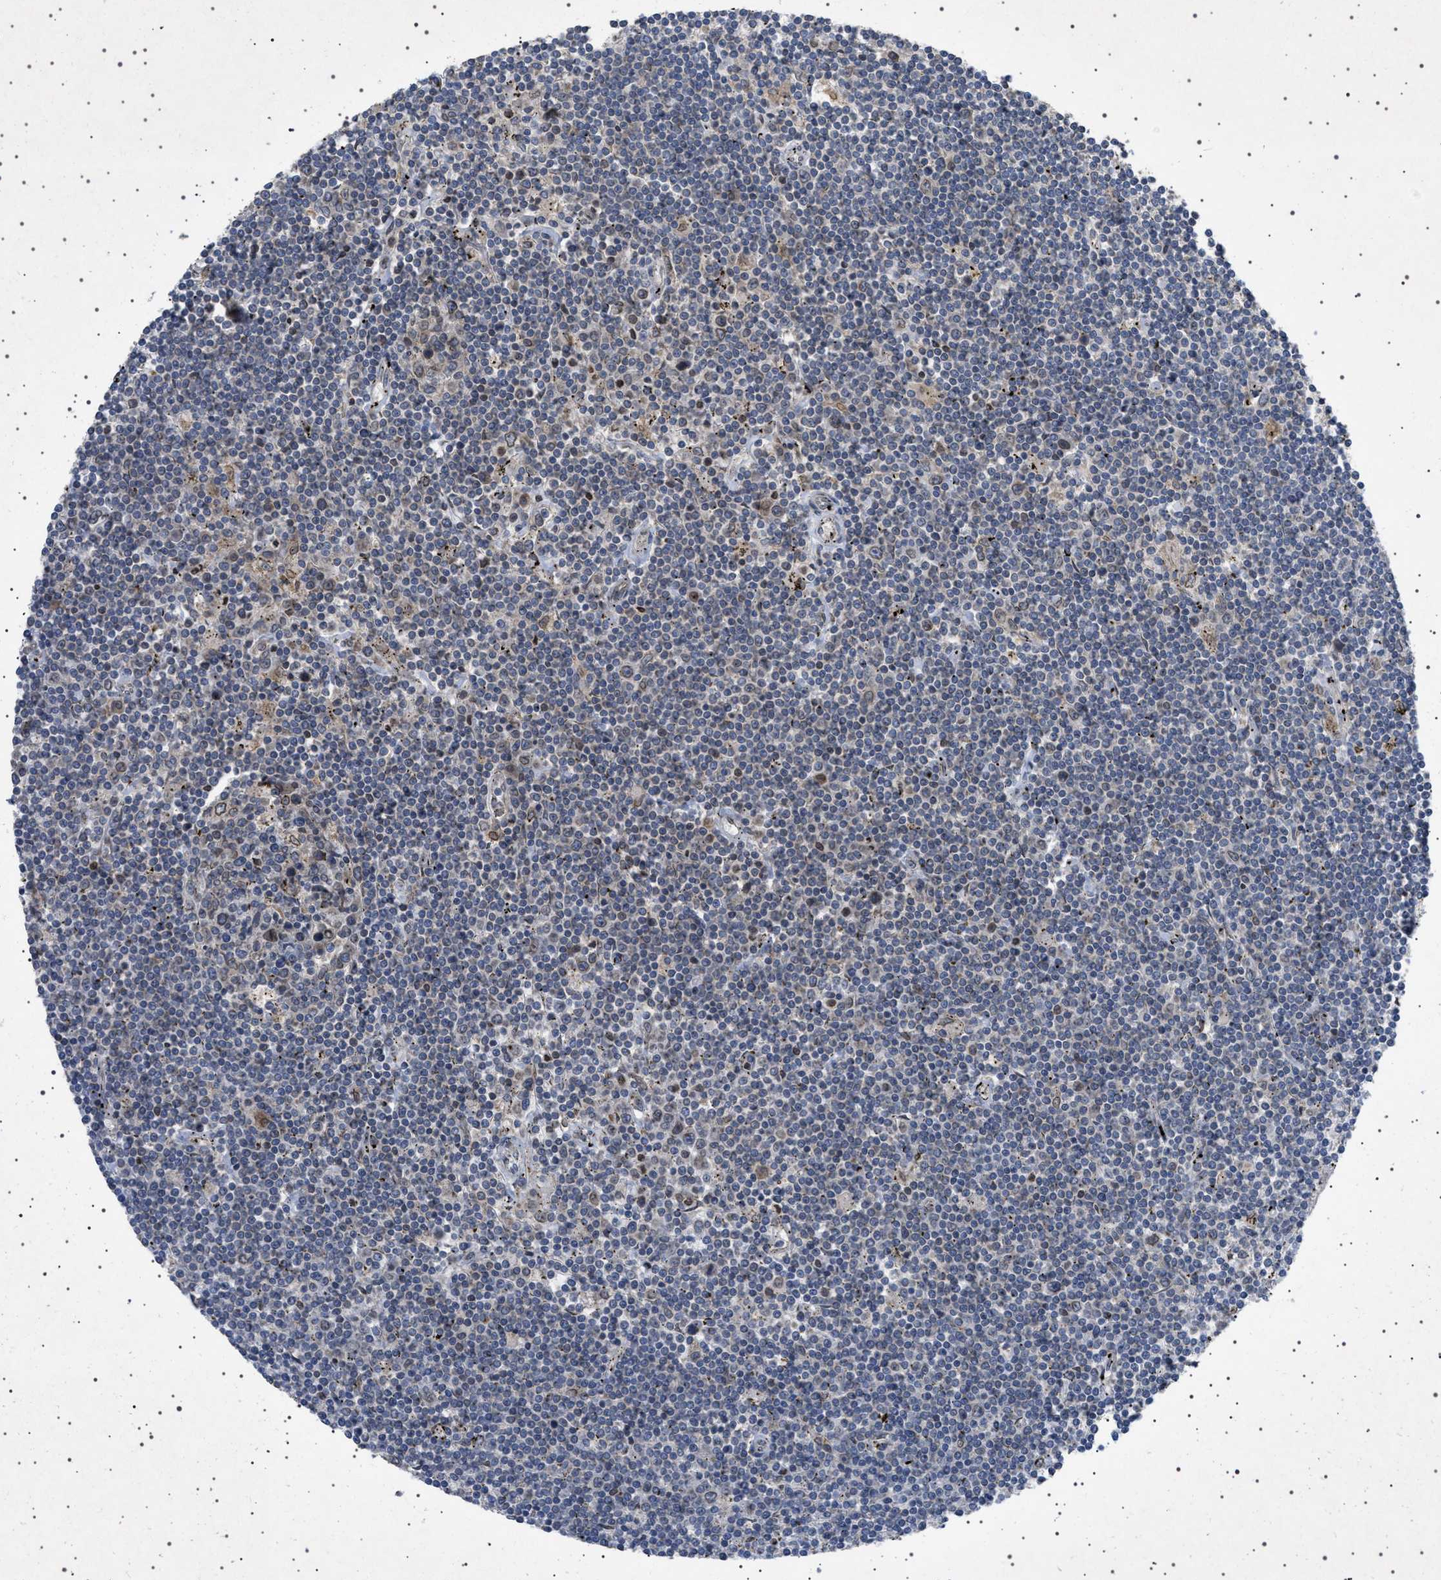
{"staining": {"intensity": "weak", "quantity": "<25%", "location": "cytoplasmic/membranous"}, "tissue": "lymphoma", "cell_type": "Tumor cells", "image_type": "cancer", "snomed": [{"axis": "morphology", "description": "Malignant lymphoma, non-Hodgkin's type, Low grade"}, {"axis": "topography", "description": "Spleen"}], "caption": "High magnification brightfield microscopy of malignant lymphoma, non-Hodgkin's type (low-grade) stained with DAB (brown) and counterstained with hematoxylin (blue): tumor cells show no significant positivity.", "gene": "NUP93", "patient": {"sex": "male", "age": 76}}